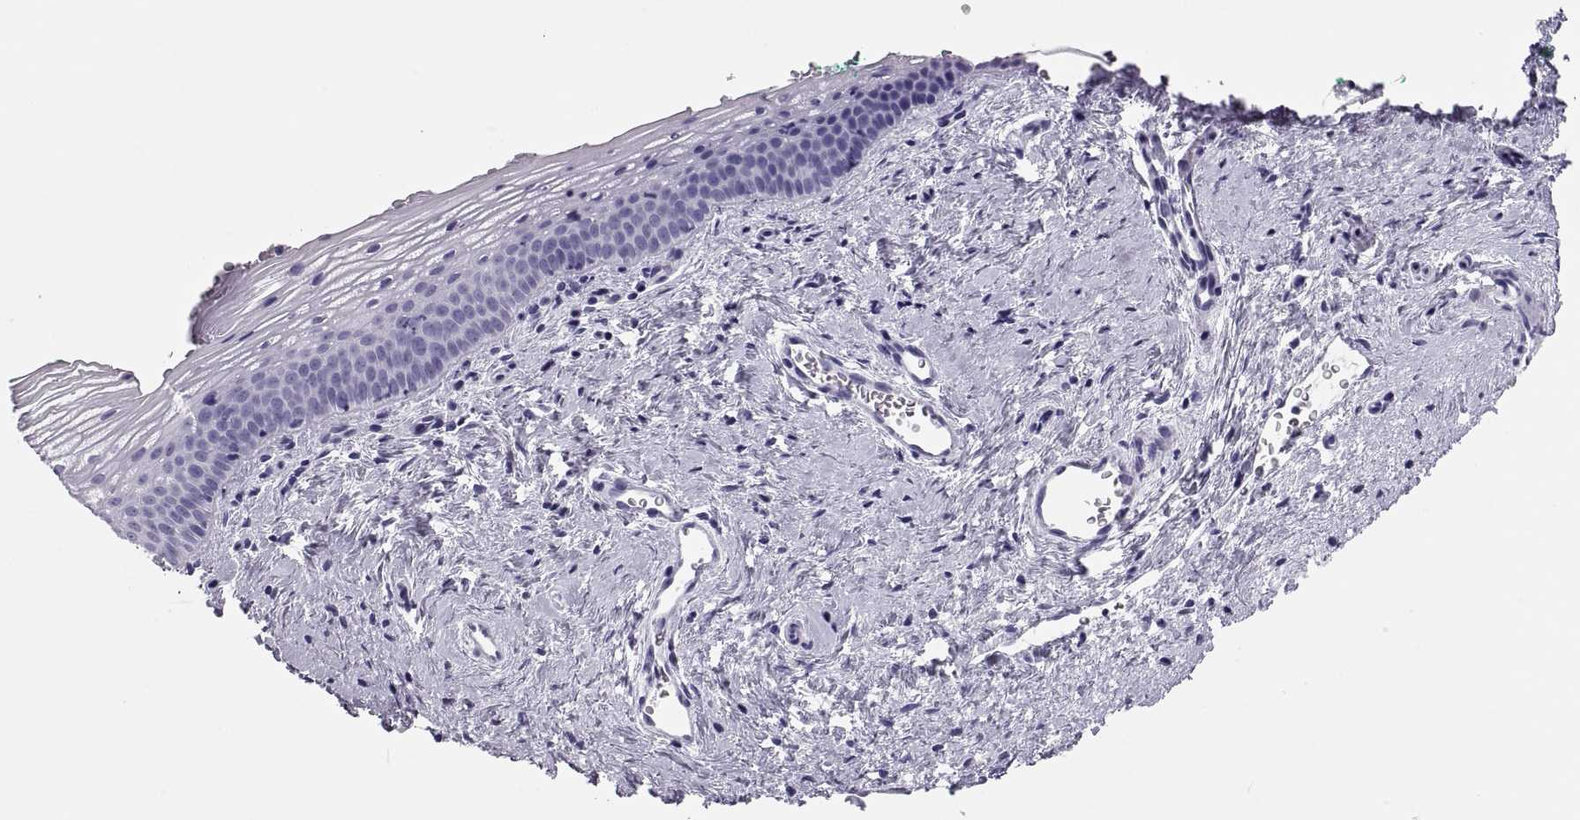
{"staining": {"intensity": "negative", "quantity": "none", "location": "none"}, "tissue": "vagina", "cell_type": "Squamous epithelial cells", "image_type": "normal", "snomed": [{"axis": "morphology", "description": "Normal tissue, NOS"}, {"axis": "topography", "description": "Vagina"}], "caption": "Squamous epithelial cells show no significant expression in unremarkable vagina. (Stains: DAB IHC with hematoxylin counter stain, Microscopy: brightfield microscopy at high magnification).", "gene": "SEMG1", "patient": {"sex": "female", "age": 44}}